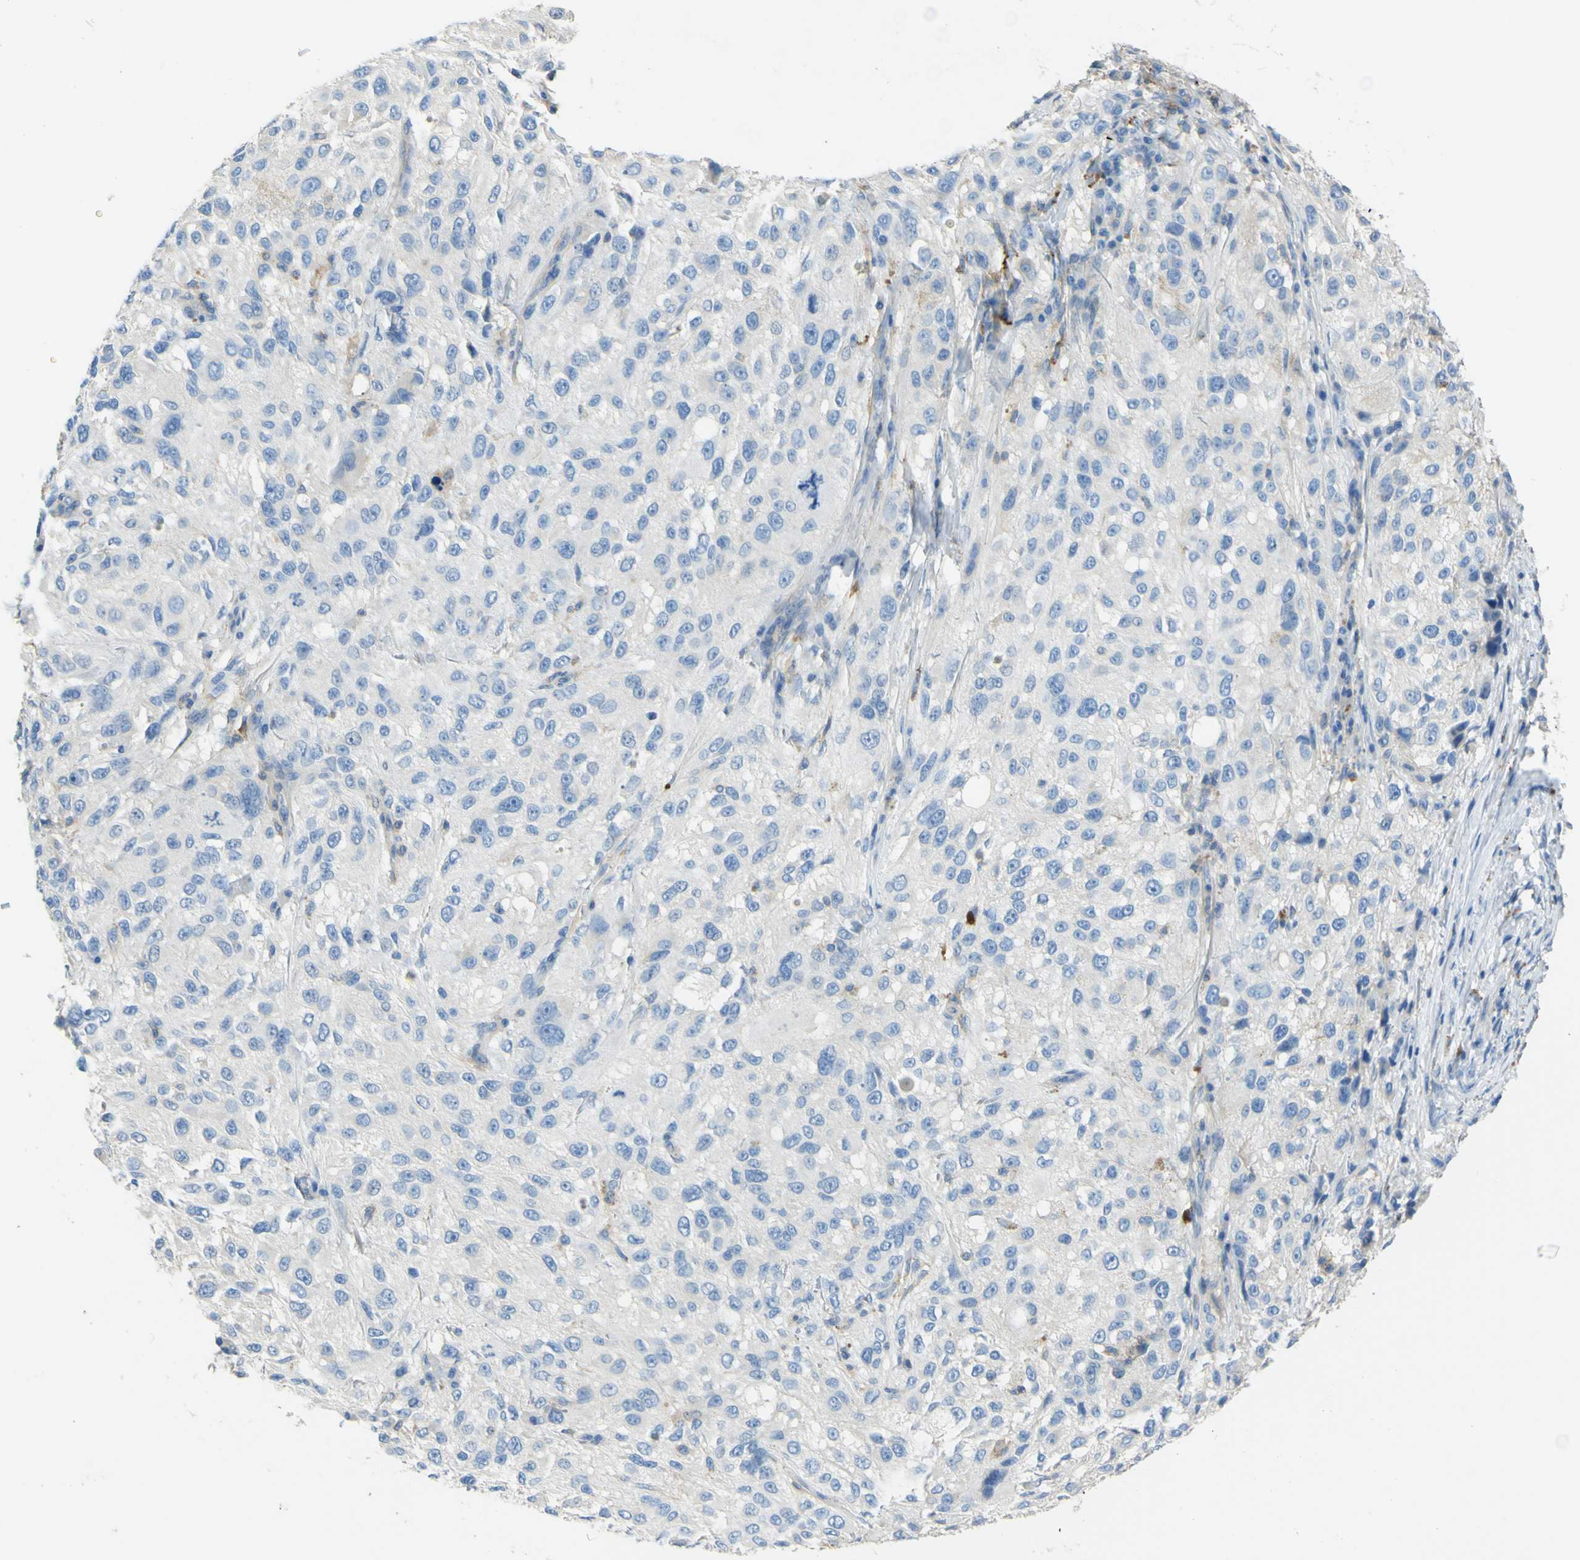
{"staining": {"intensity": "negative", "quantity": "none", "location": "none"}, "tissue": "melanoma", "cell_type": "Tumor cells", "image_type": "cancer", "snomed": [{"axis": "morphology", "description": "Necrosis, NOS"}, {"axis": "morphology", "description": "Malignant melanoma, NOS"}, {"axis": "topography", "description": "Skin"}], "caption": "IHC of malignant melanoma shows no staining in tumor cells. The staining is performed using DAB brown chromogen with nuclei counter-stained in using hematoxylin.", "gene": "OGN", "patient": {"sex": "female", "age": 87}}